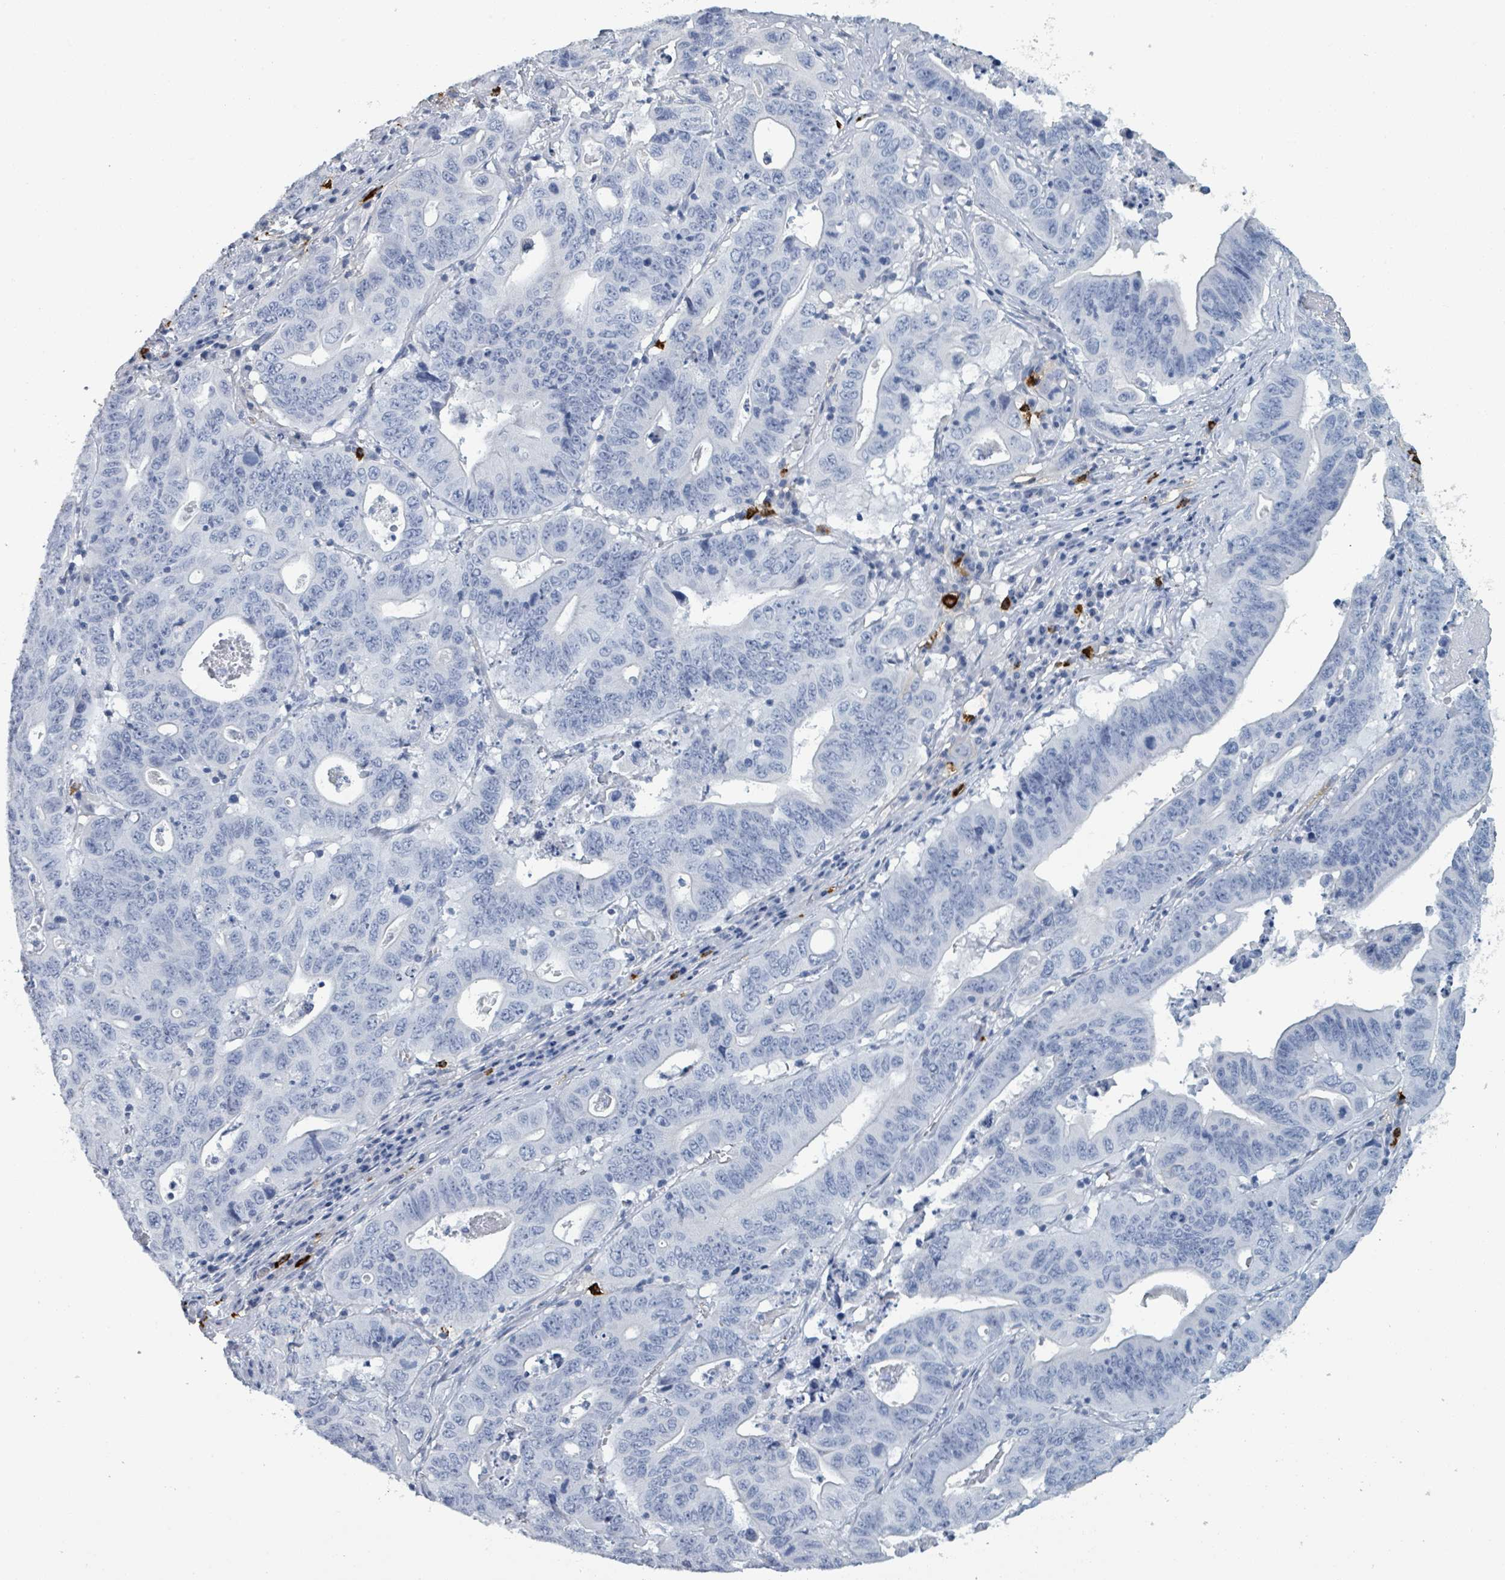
{"staining": {"intensity": "negative", "quantity": "none", "location": "none"}, "tissue": "lung cancer", "cell_type": "Tumor cells", "image_type": "cancer", "snomed": [{"axis": "morphology", "description": "Adenocarcinoma, NOS"}, {"axis": "topography", "description": "Lung"}], "caption": "IHC of lung cancer displays no staining in tumor cells.", "gene": "VPS13D", "patient": {"sex": "female", "age": 60}}